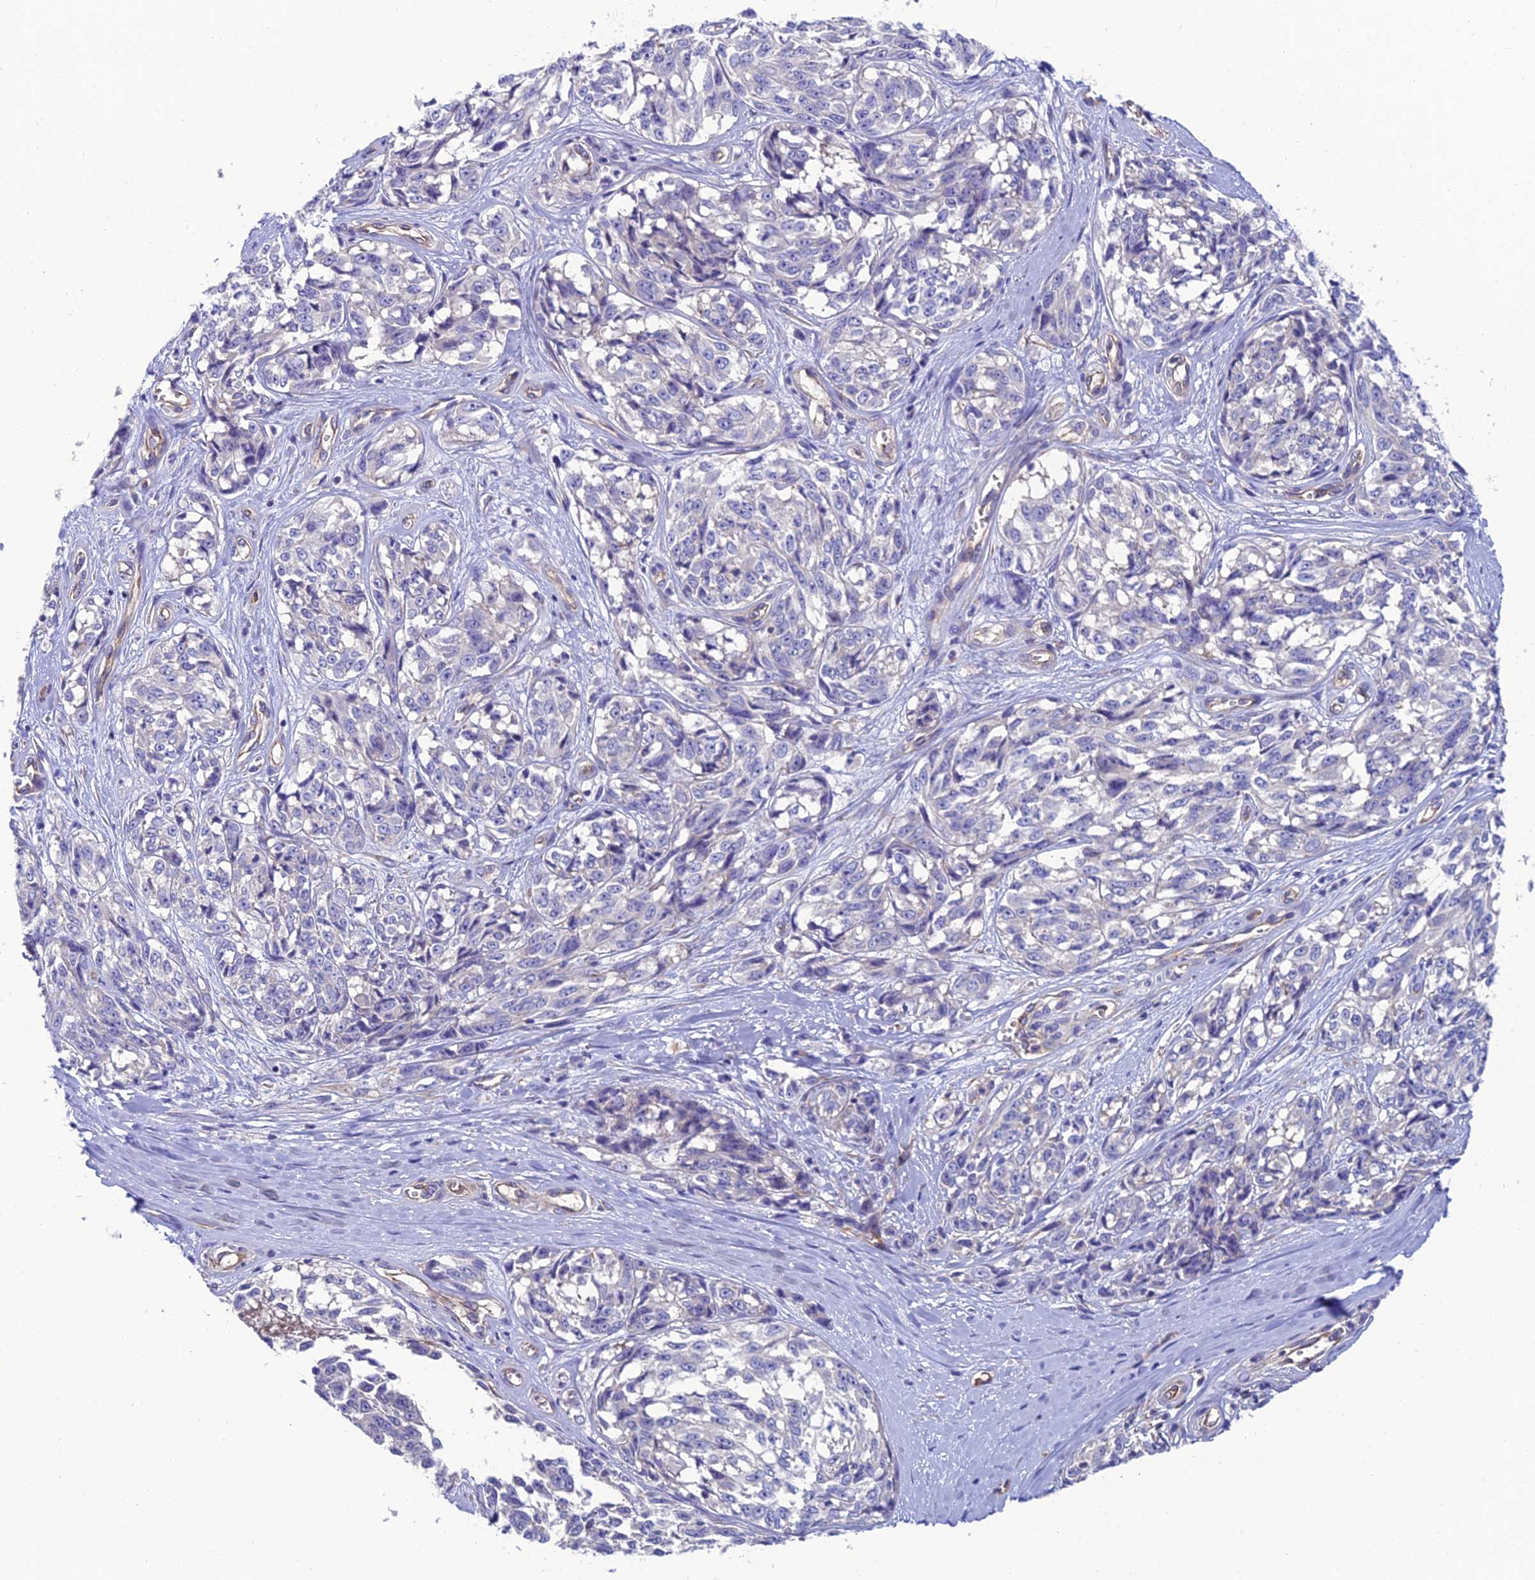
{"staining": {"intensity": "negative", "quantity": "none", "location": "none"}, "tissue": "melanoma", "cell_type": "Tumor cells", "image_type": "cancer", "snomed": [{"axis": "morphology", "description": "Malignant melanoma, NOS"}, {"axis": "topography", "description": "Skin"}], "caption": "A high-resolution image shows immunohistochemistry staining of malignant melanoma, which demonstrates no significant staining in tumor cells. (DAB immunohistochemistry with hematoxylin counter stain).", "gene": "PPFIA3", "patient": {"sex": "female", "age": 64}}